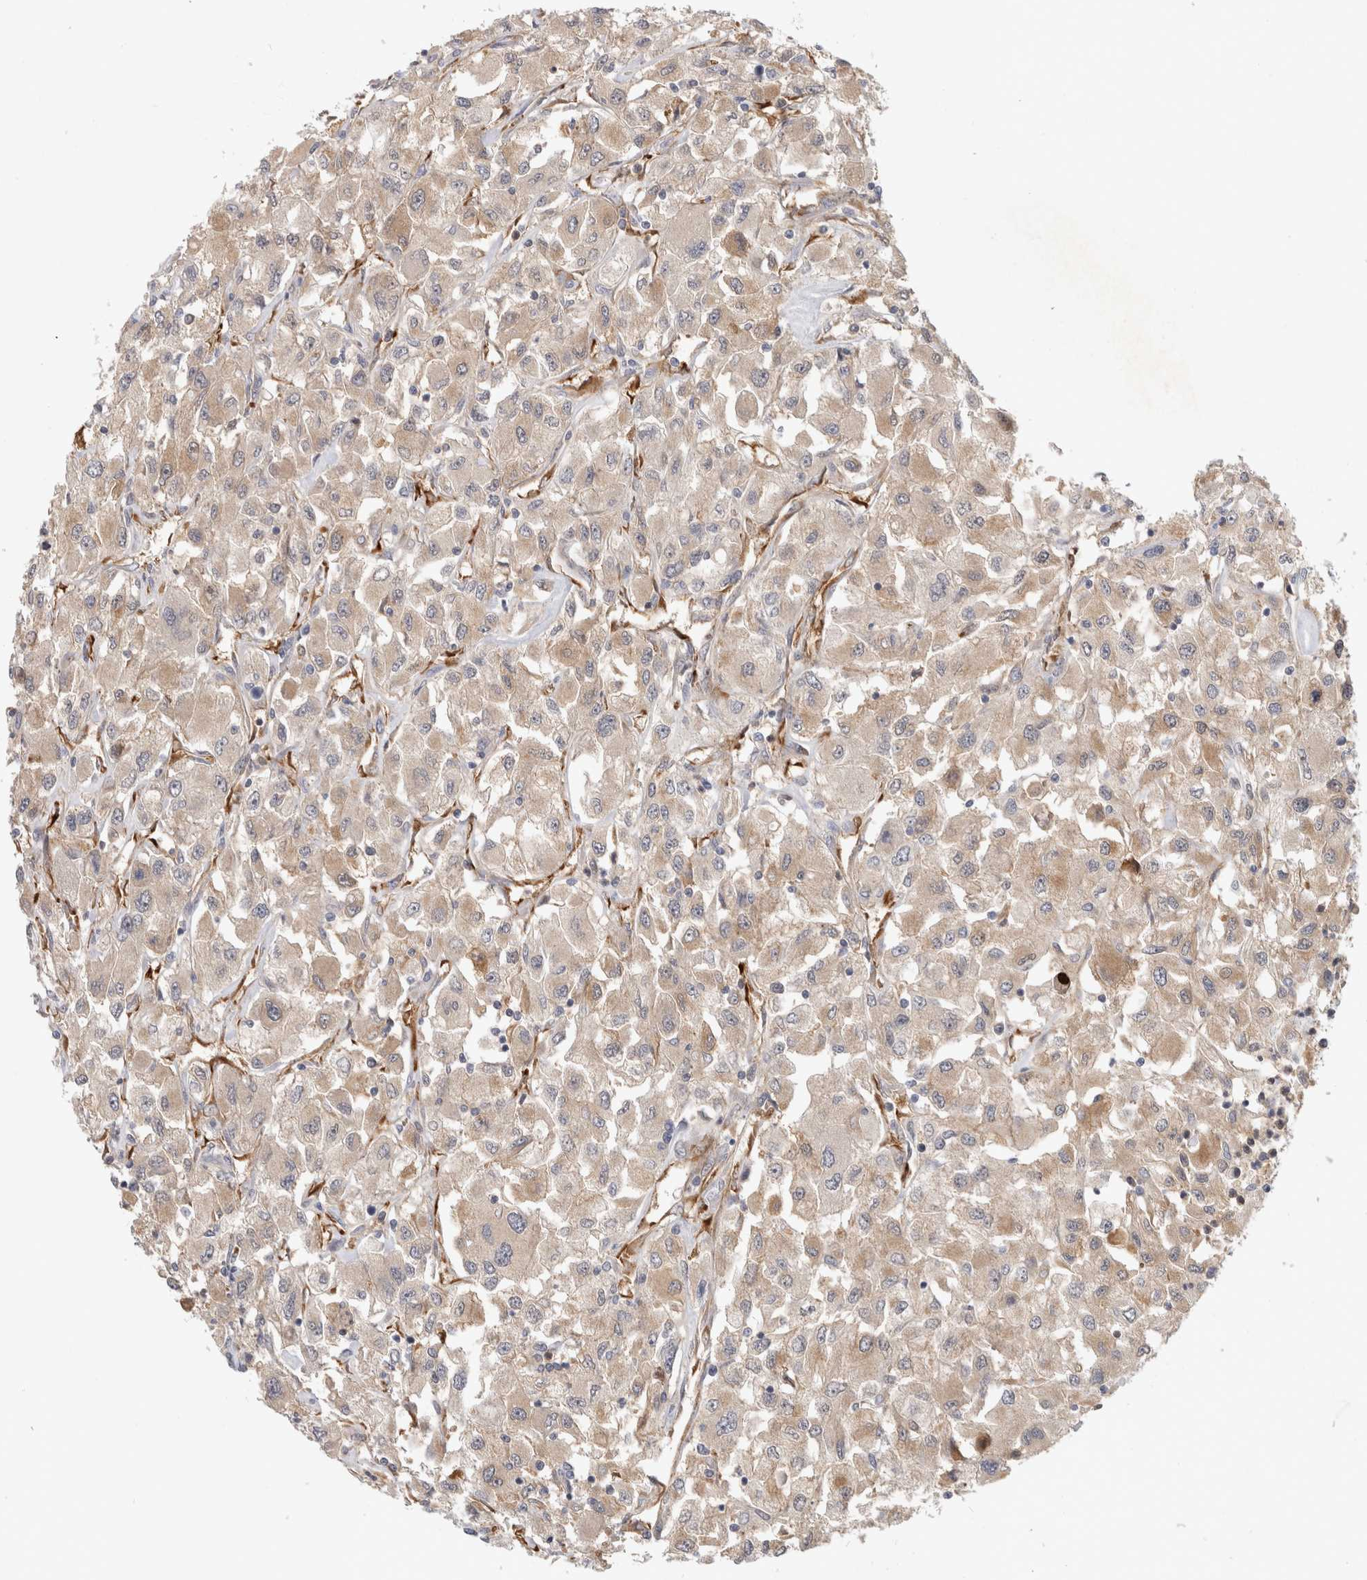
{"staining": {"intensity": "weak", "quantity": ">75%", "location": "cytoplasmic/membranous"}, "tissue": "renal cancer", "cell_type": "Tumor cells", "image_type": "cancer", "snomed": [{"axis": "morphology", "description": "Adenocarcinoma, NOS"}, {"axis": "topography", "description": "Kidney"}], "caption": "Protein expression analysis of renal cancer (adenocarcinoma) shows weak cytoplasmic/membranous staining in about >75% of tumor cells.", "gene": "PGM1", "patient": {"sex": "female", "age": 52}}